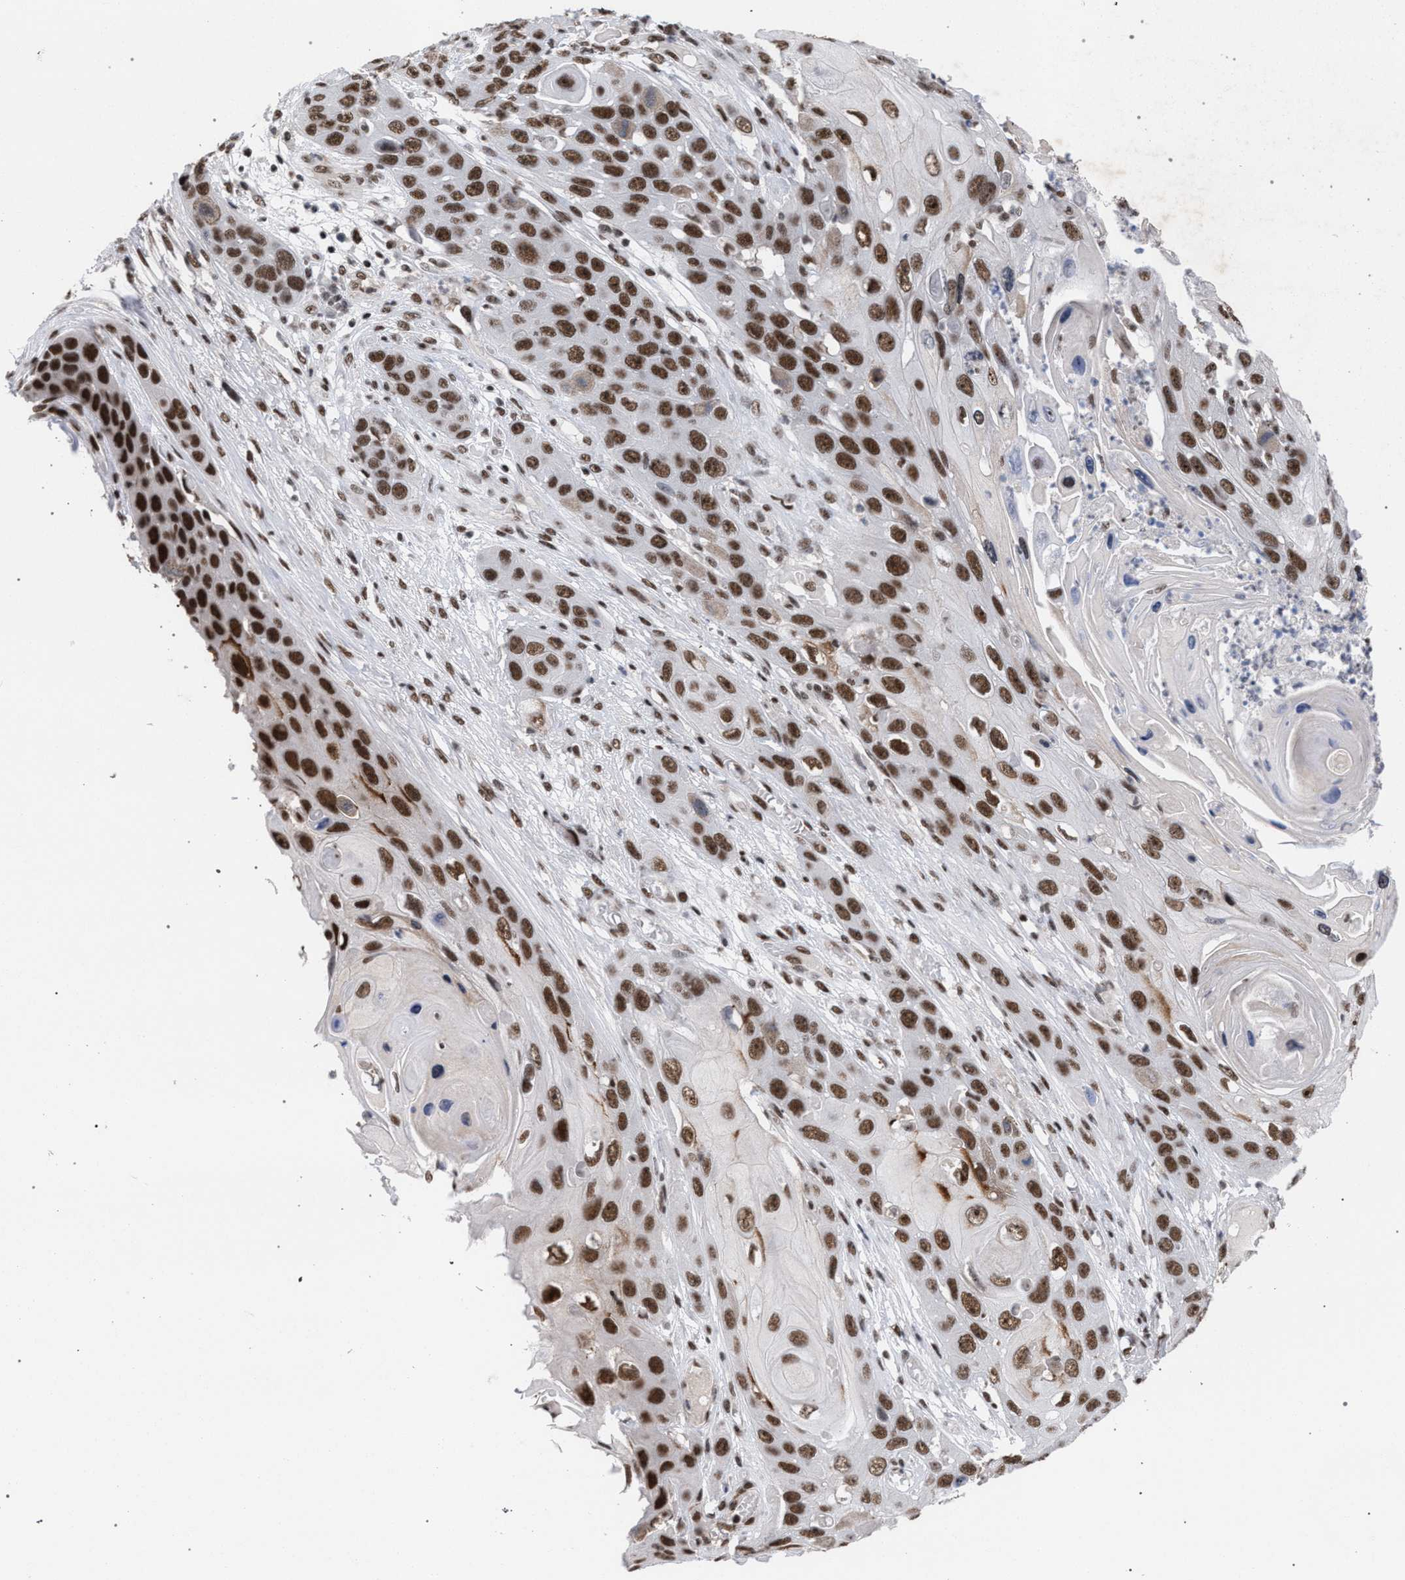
{"staining": {"intensity": "strong", "quantity": ">75%", "location": "nuclear"}, "tissue": "skin cancer", "cell_type": "Tumor cells", "image_type": "cancer", "snomed": [{"axis": "morphology", "description": "Squamous cell carcinoma, NOS"}, {"axis": "topography", "description": "Skin"}], "caption": "Immunohistochemistry (DAB) staining of human skin squamous cell carcinoma exhibits strong nuclear protein positivity in approximately >75% of tumor cells.", "gene": "SCAF4", "patient": {"sex": "male", "age": 55}}